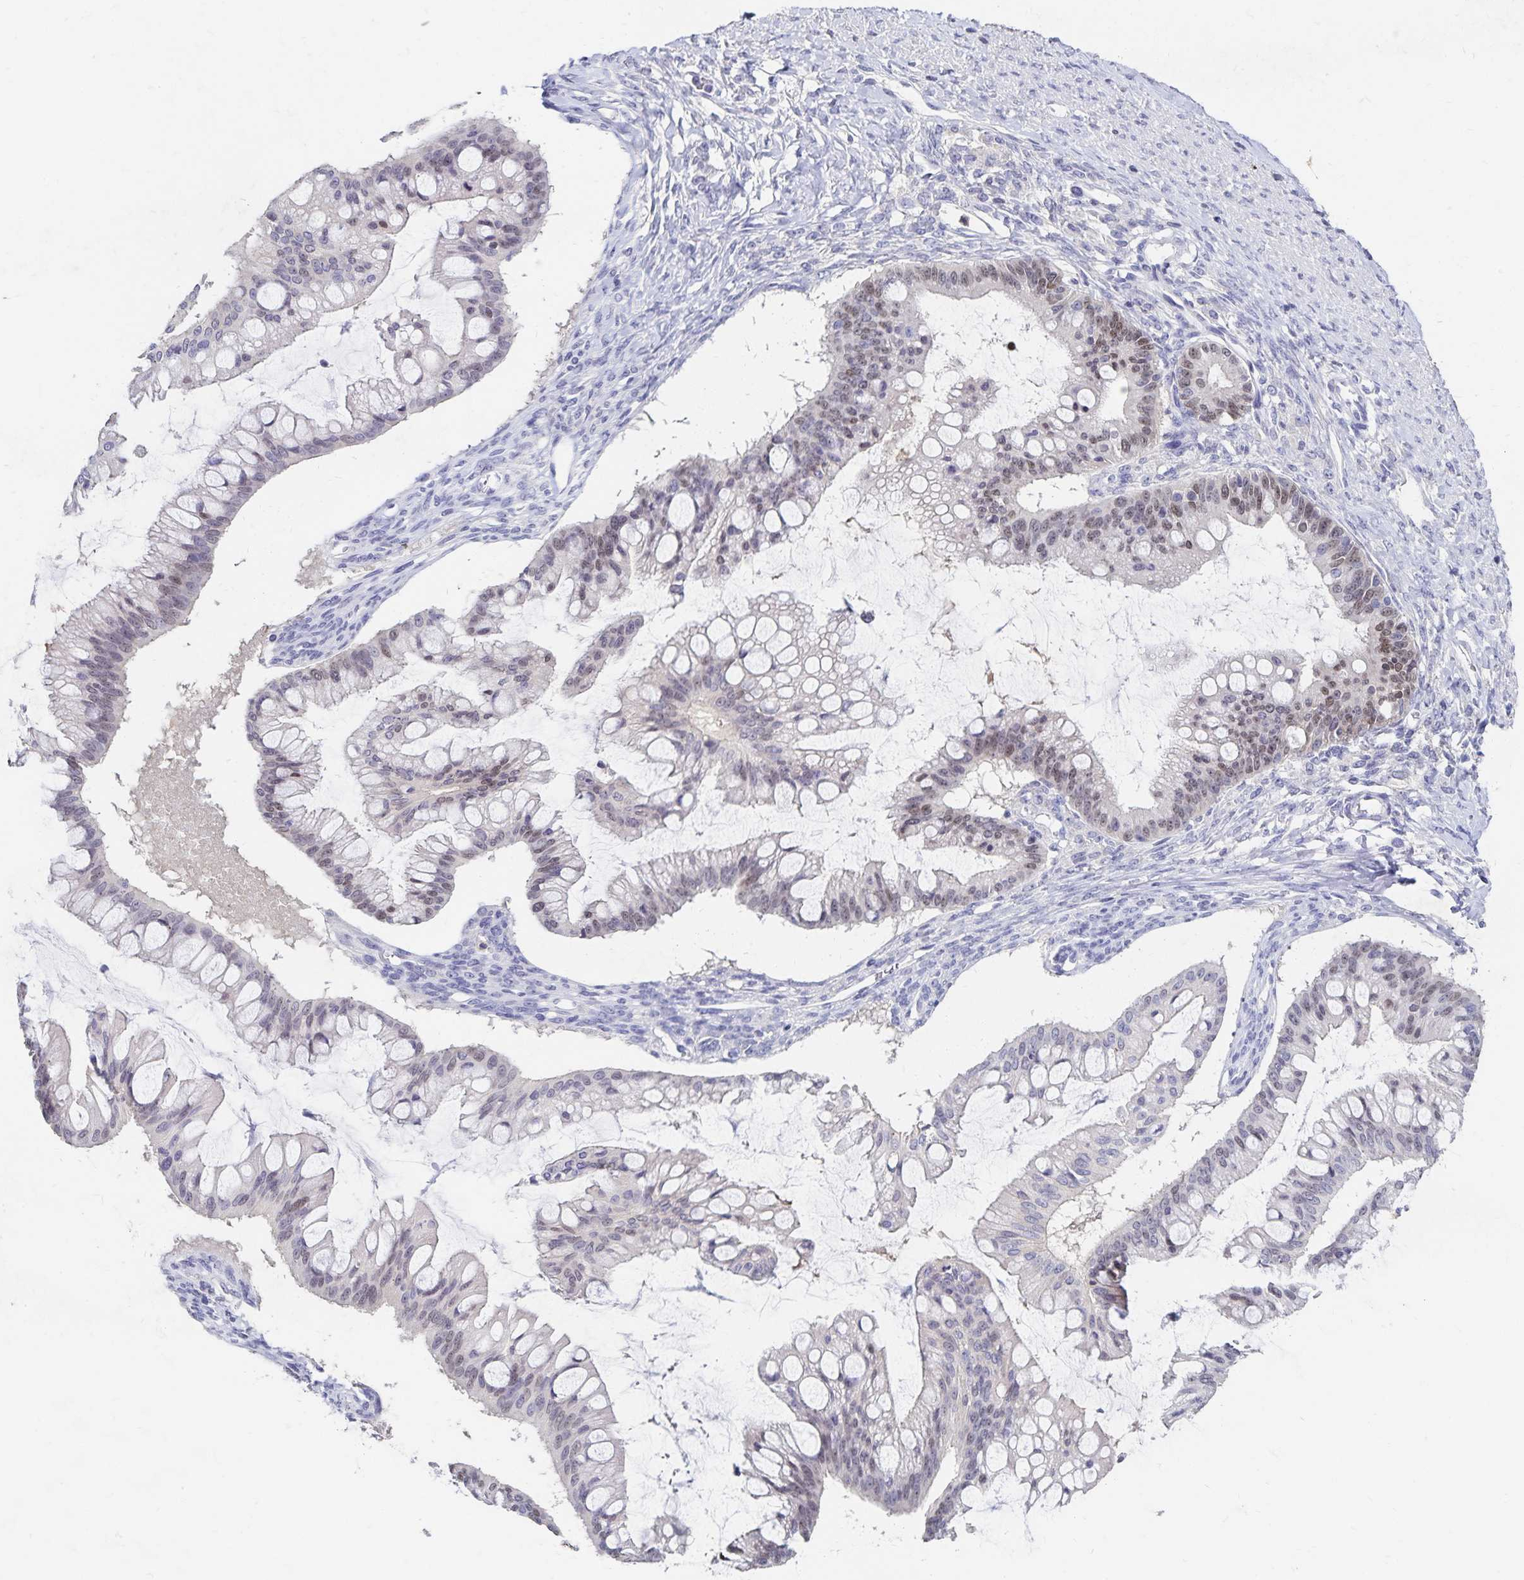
{"staining": {"intensity": "weak", "quantity": "<25%", "location": "nuclear"}, "tissue": "ovarian cancer", "cell_type": "Tumor cells", "image_type": "cancer", "snomed": [{"axis": "morphology", "description": "Cystadenocarcinoma, mucinous, NOS"}, {"axis": "topography", "description": "Ovary"}], "caption": "The image displays no significant positivity in tumor cells of mucinous cystadenocarcinoma (ovarian).", "gene": "PAX5", "patient": {"sex": "female", "age": 73}}